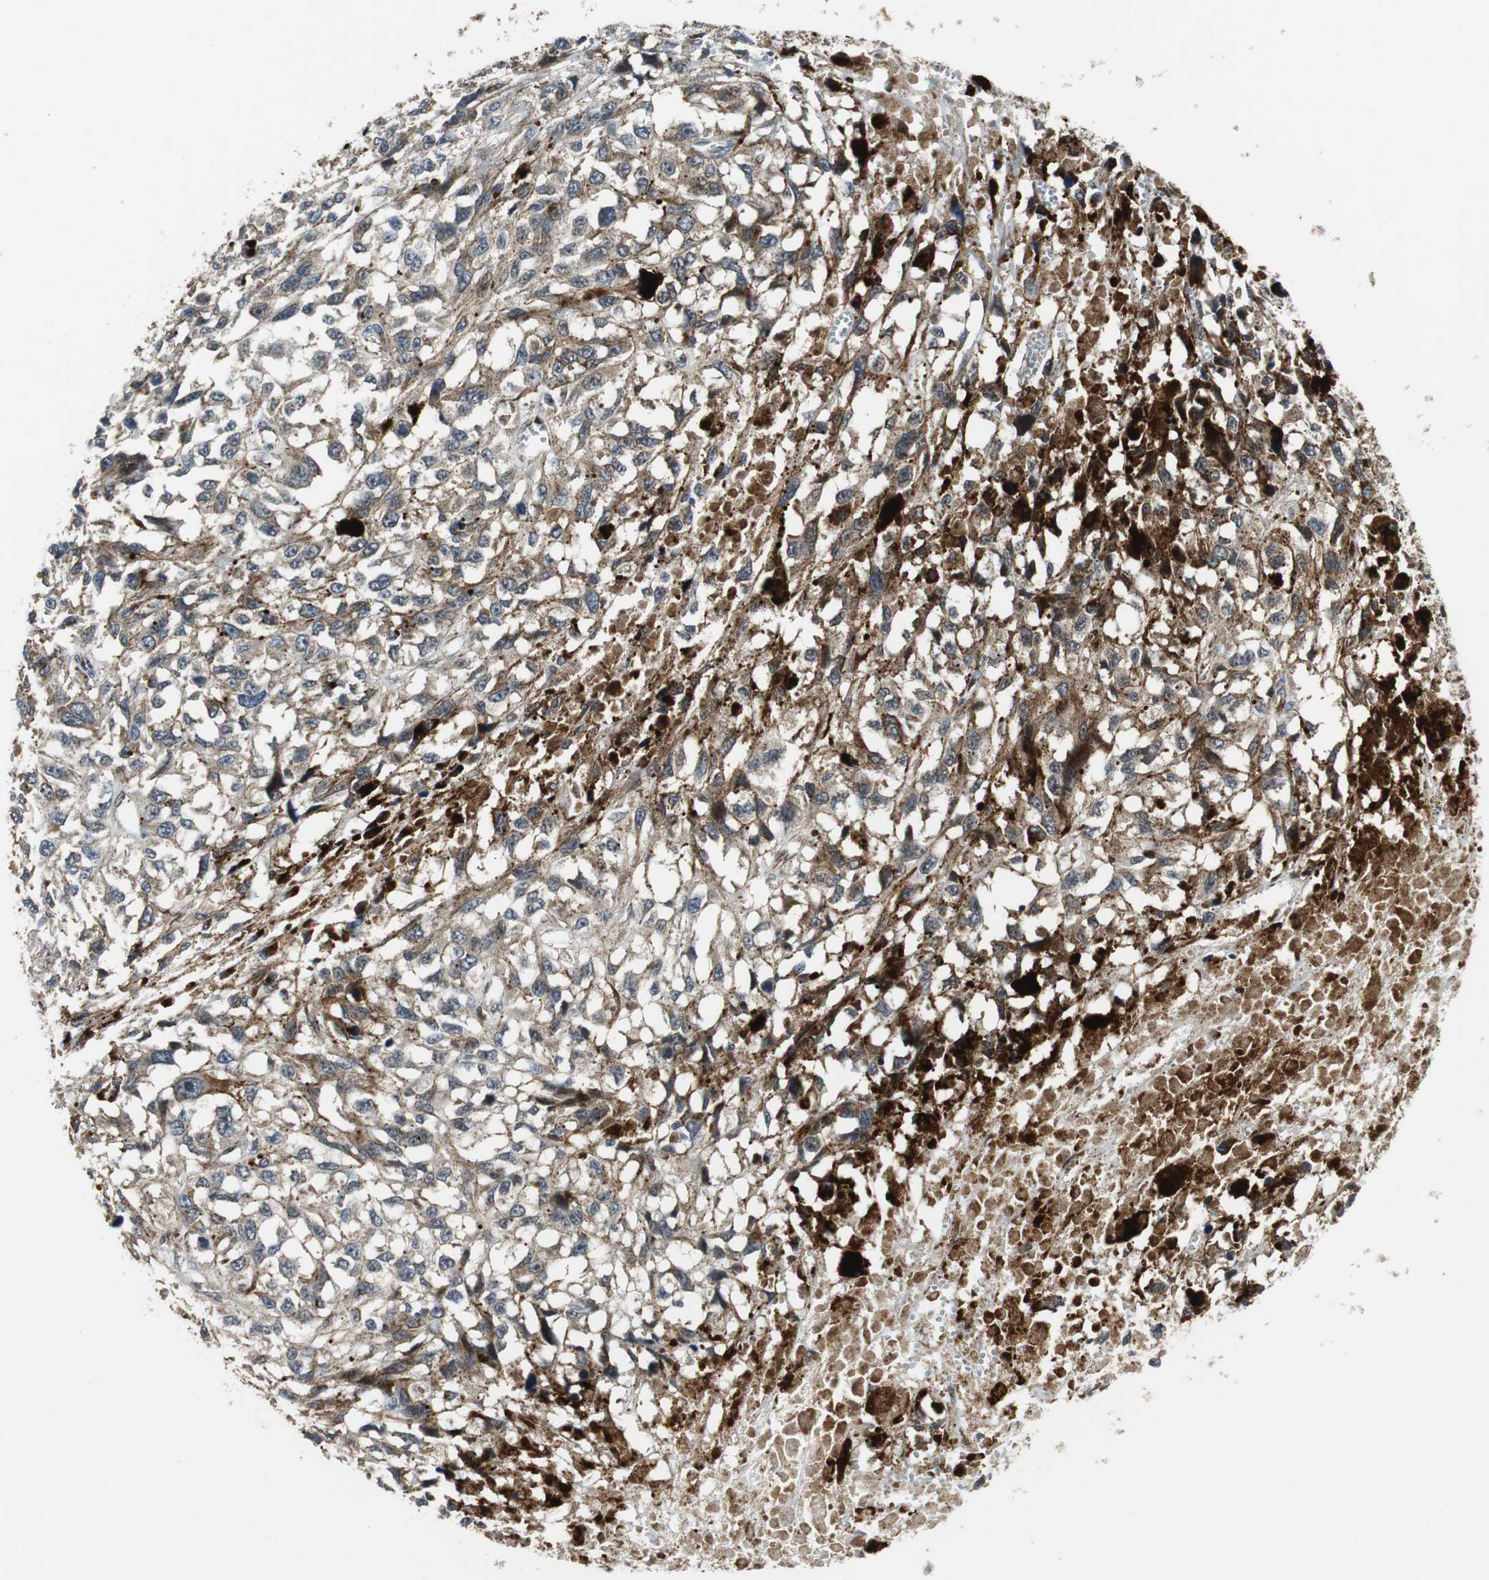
{"staining": {"intensity": "negative", "quantity": "none", "location": "none"}, "tissue": "melanoma", "cell_type": "Tumor cells", "image_type": "cancer", "snomed": [{"axis": "morphology", "description": "Malignant melanoma, Metastatic site"}, {"axis": "topography", "description": "Lymph node"}], "caption": "The image shows no staining of tumor cells in melanoma. Nuclei are stained in blue.", "gene": "TUBA4A", "patient": {"sex": "male", "age": 59}}